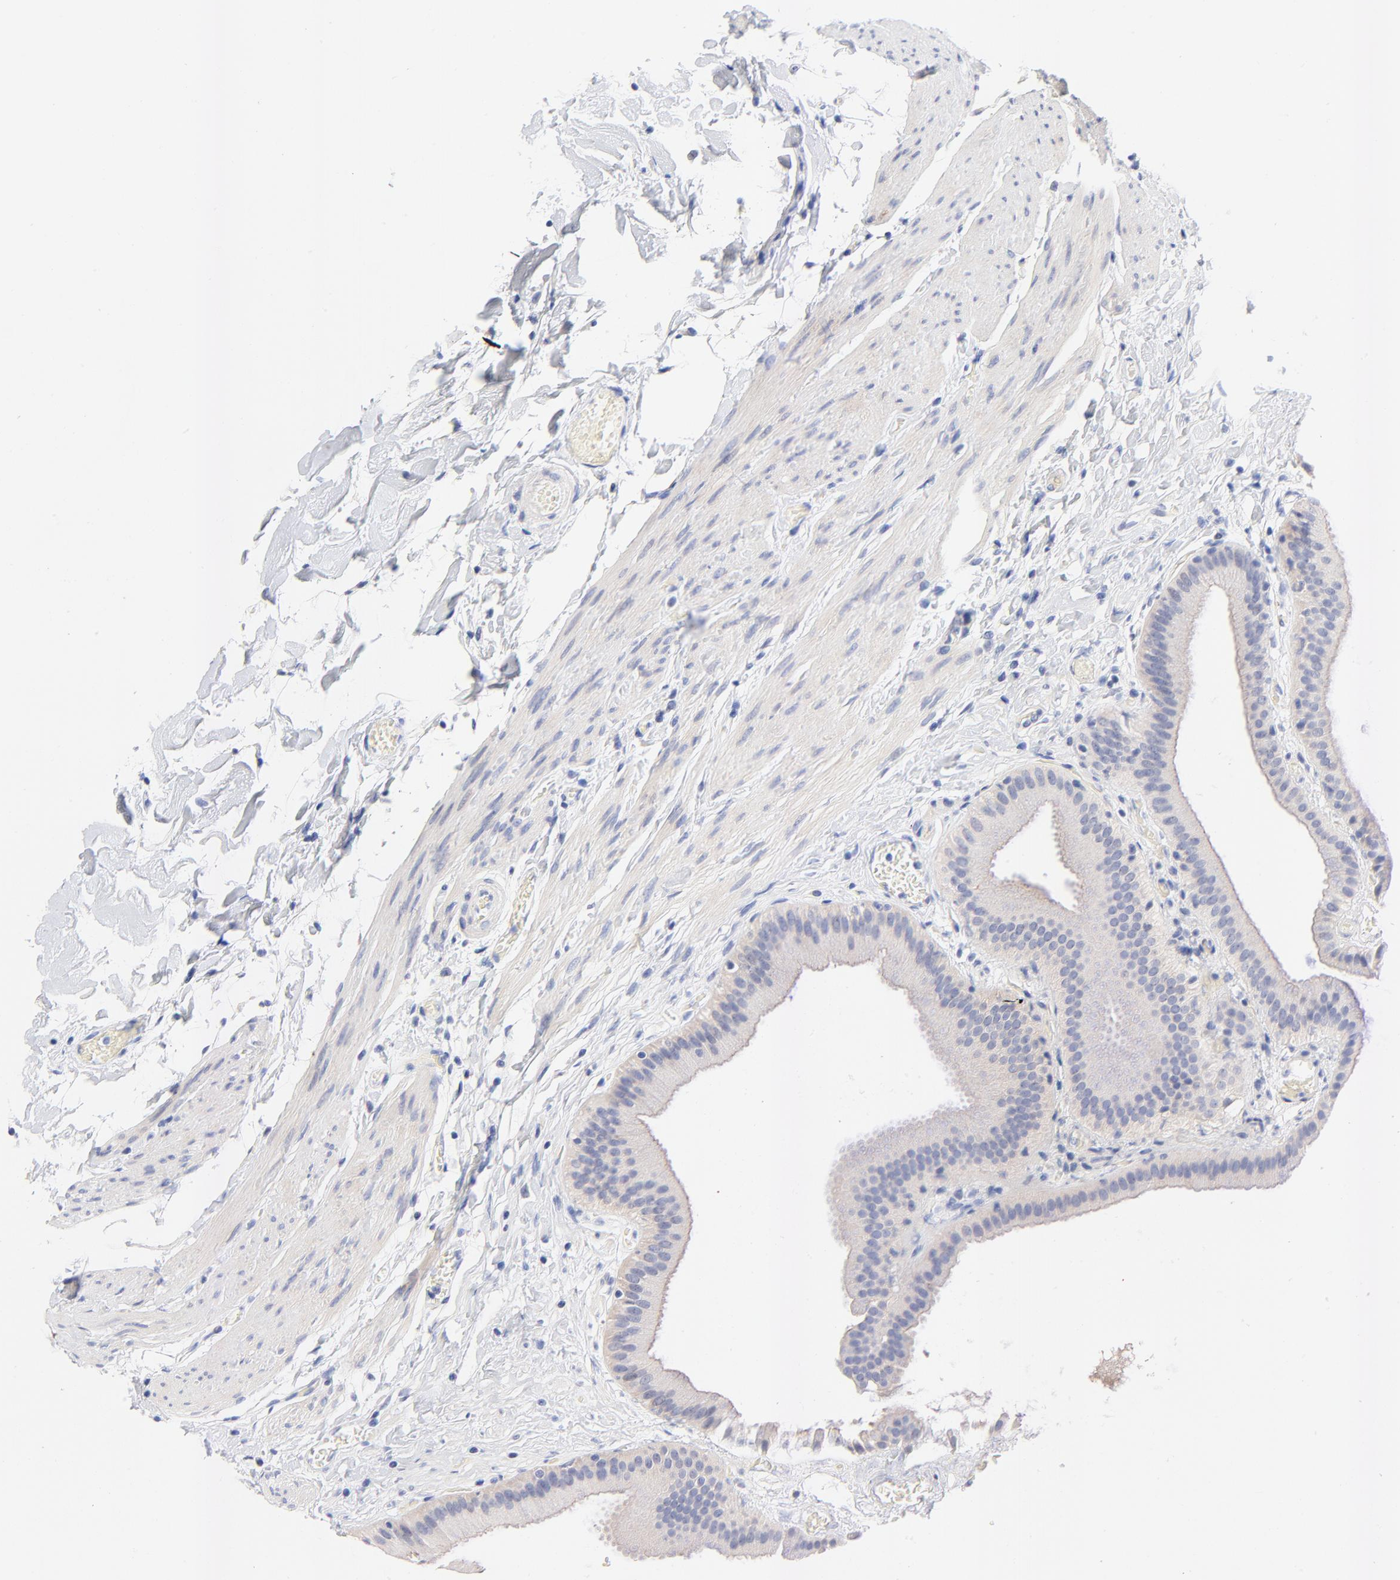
{"staining": {"intensity": "negative", "quantity": "none", "location": "none"}, "tissue": "gallbladder", "cell_type": "Glandular cells", "image_type": "normal", "snomed": [{"axis": "morphology", "description": "Normal tissue, NOS"}, {"axis": "topography", "description": "Gallbladder"}], "caption": "Human gallbladder stained for a protein using immunohistochemistry (IHC) demonstrates no staining in glandular cells.", "gene": "FAM117B", "patient": {"sex": "female", "age": 63}}